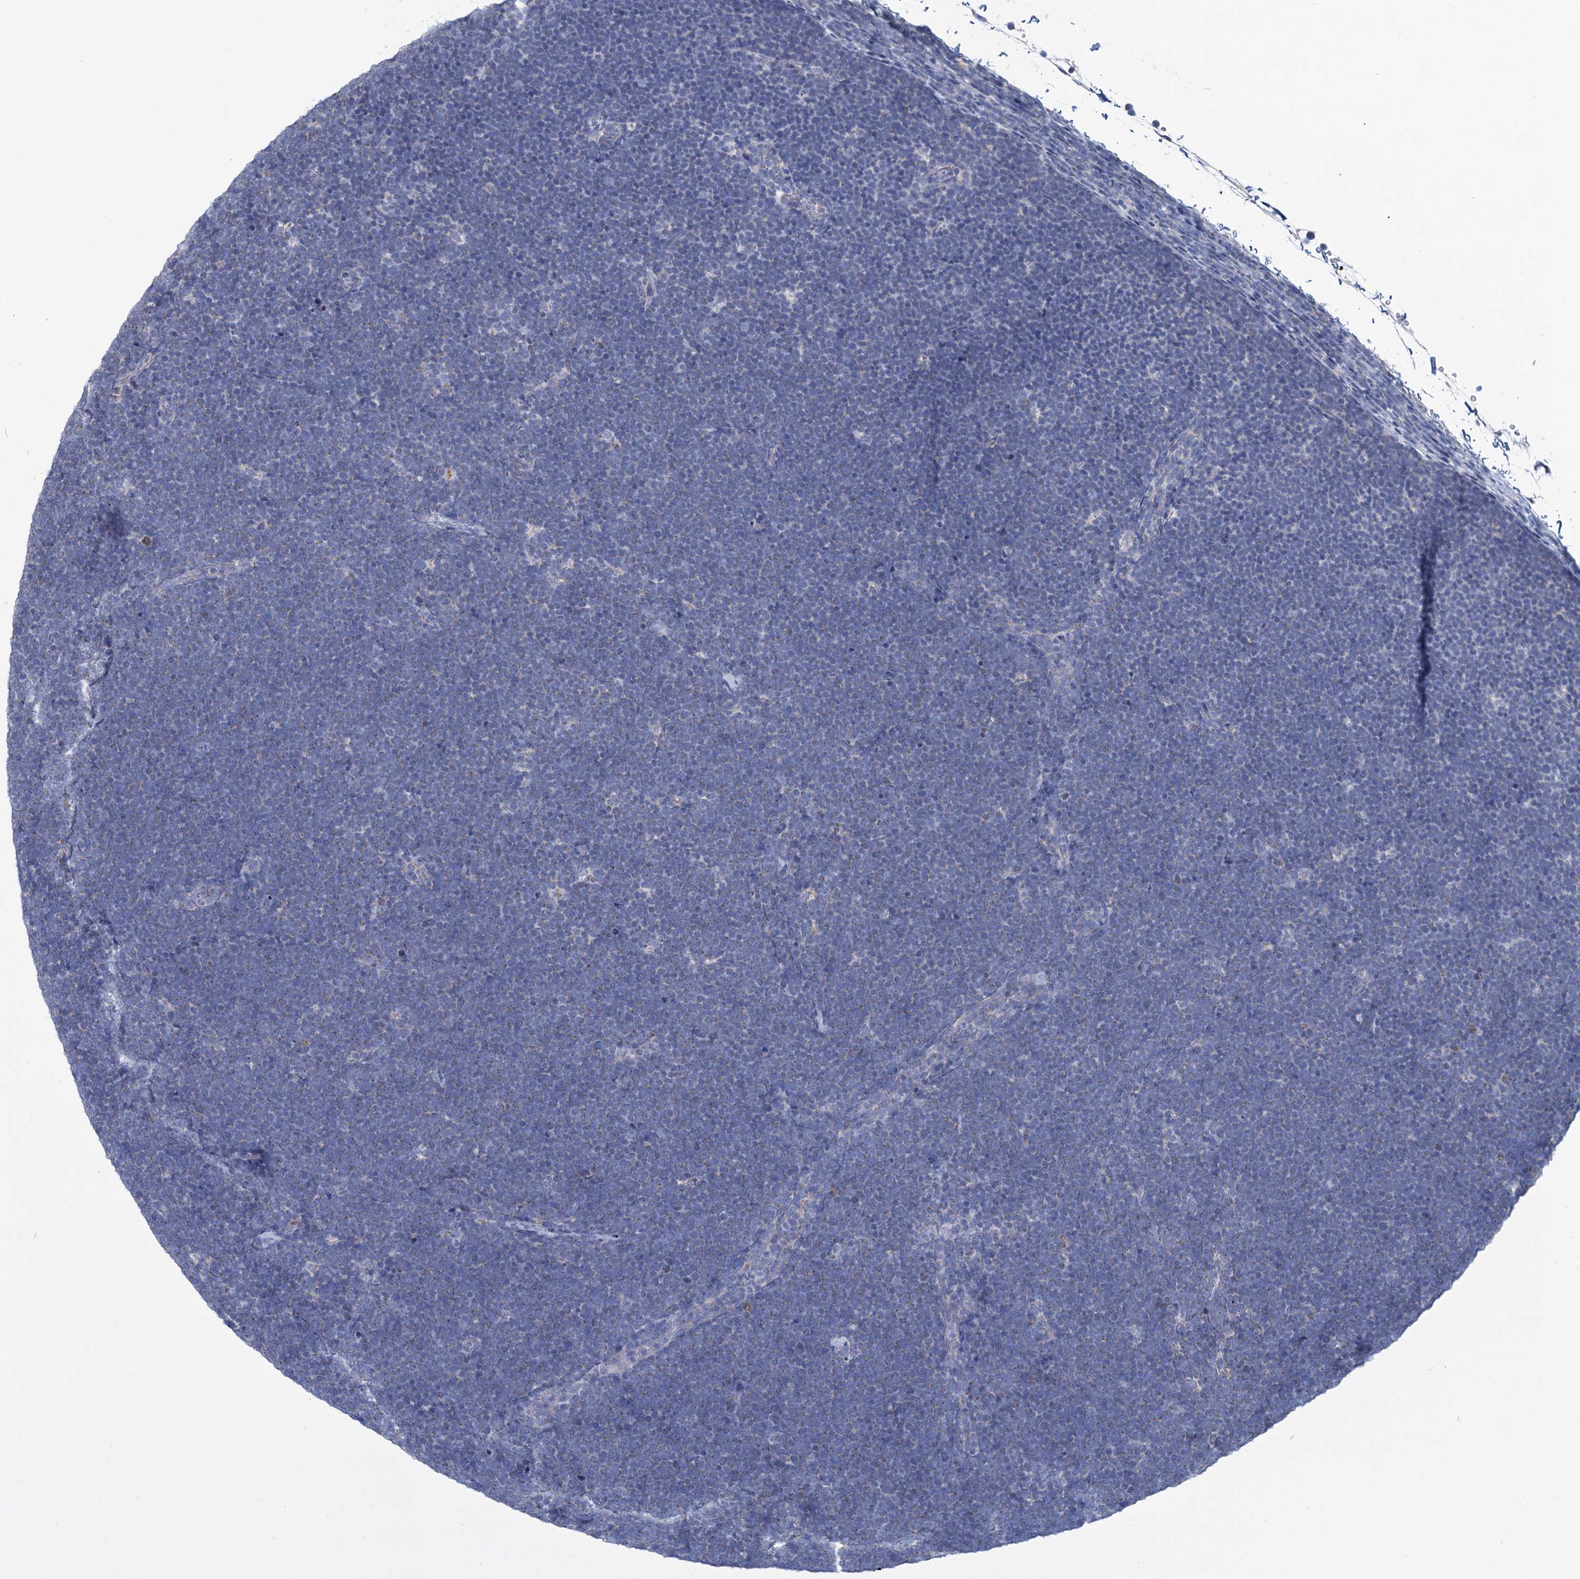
{"staining": {"intensity": "negative", "quantity": "none", "location": "none"}, "tissue": "lymphoma", "cell_type": "Tumor cells", "image_type": "cancer", "snomed": [{"axis": "morphology", "description": "Malignant lymphoma, non-Hodgkin's type, High grade"}, {"axis": "topography", "description": "Lymph node"}], "caption": "Tumor cells are negative for protein expression in human malignant lymphoma, non-Hodgkin's type (high-grade). Brightfield microscopy of immunohistochemistry stained with DAB (3,3'-diaminobenzidine) (brown) and hematoxylin (blue), captured at high magnification.", "gene": "NDUFC2", "patient": {"sex": "male", "age": 13}}